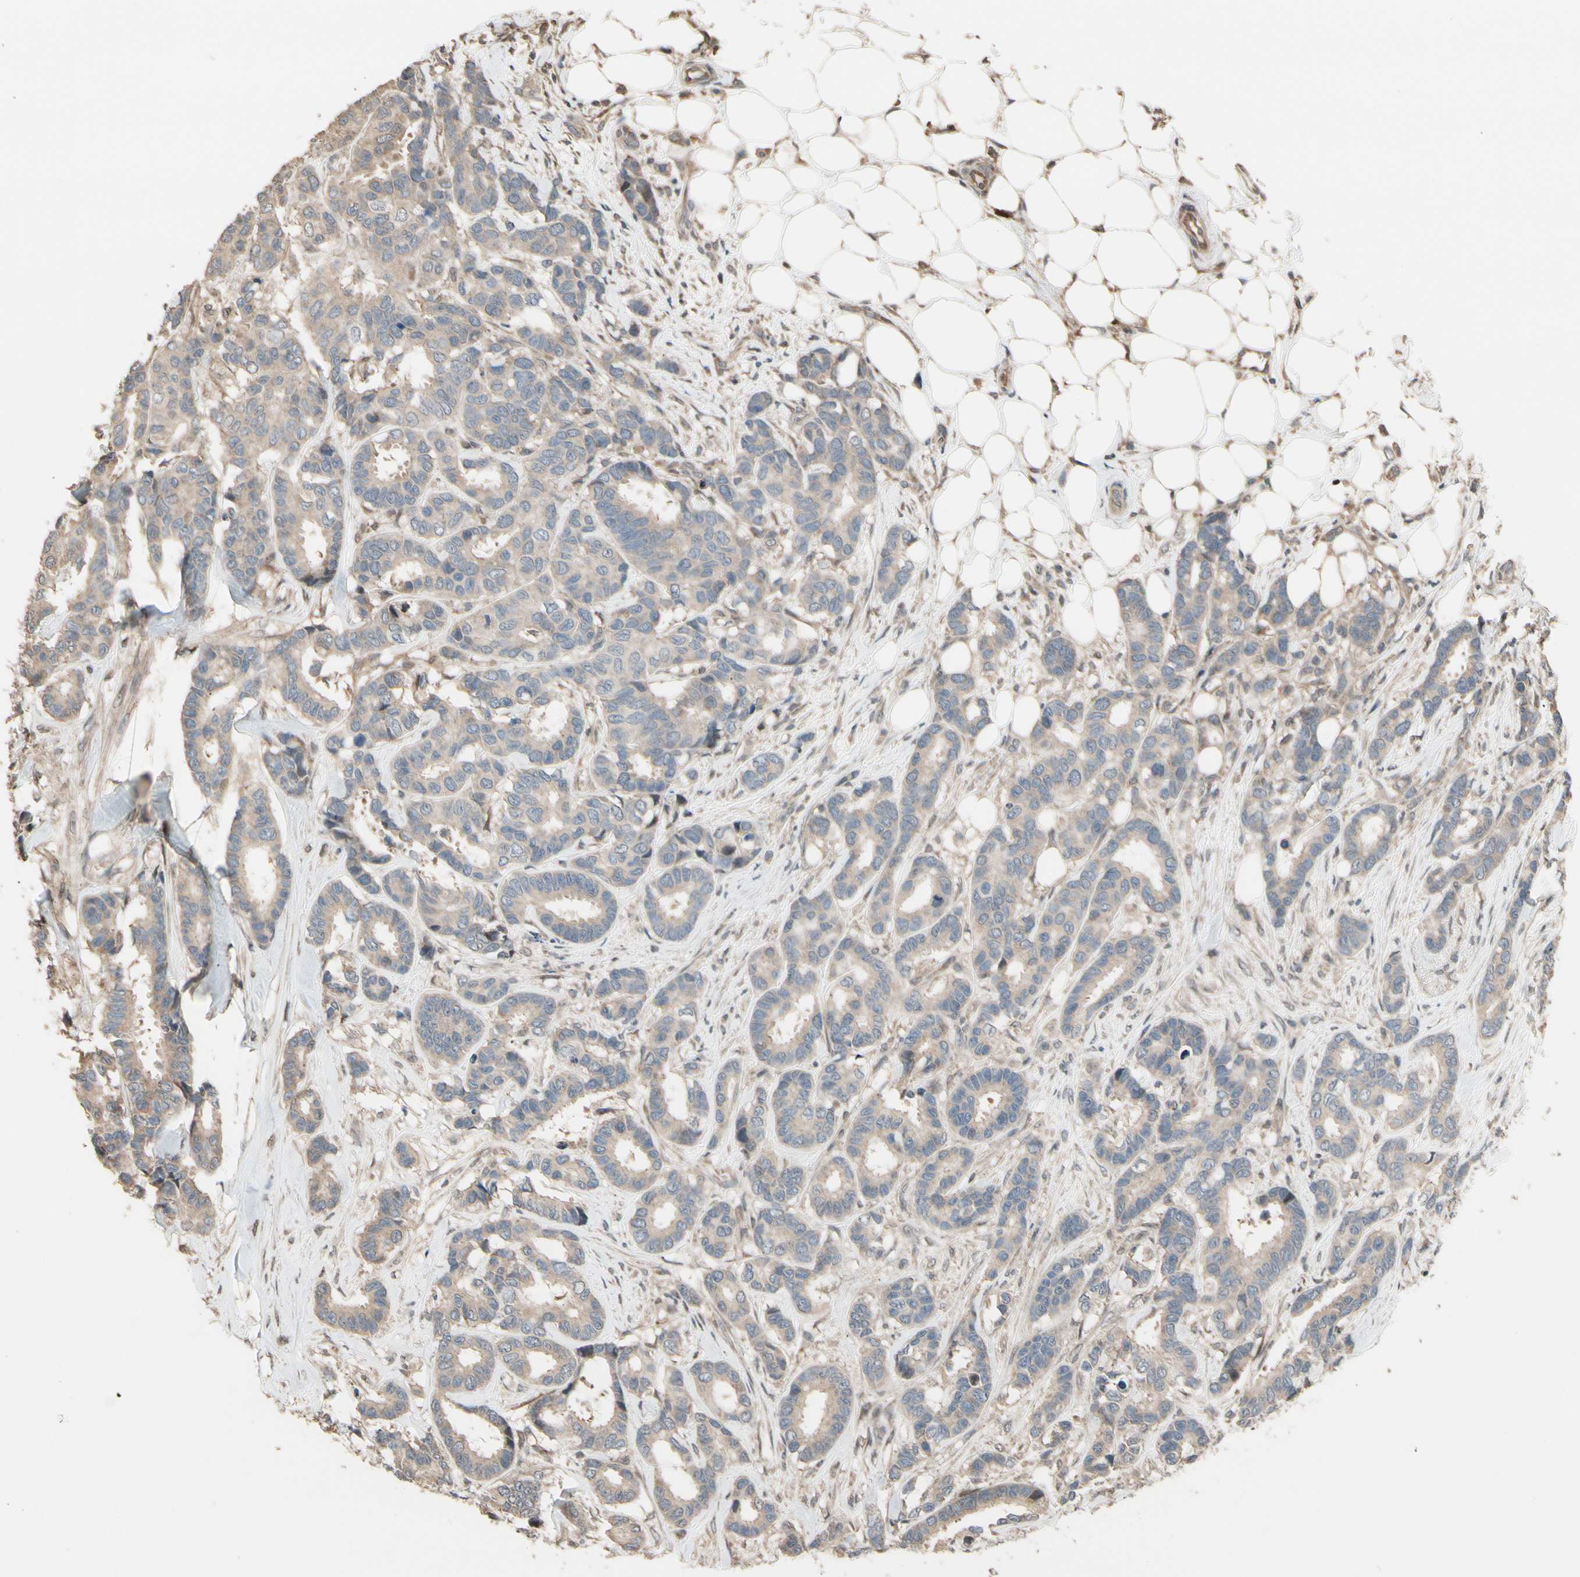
{"staining": {"intensity": "weak", "quantity": ">75%", "location": "cytoplasmic/membranous"}, "tissue": "breast cancer", "cell_type": "Tumor cells", "image_type": "cancer", "snomed": [{"axis": "morphology", "description": "Duct carcinoma"}, {"axis": "topography", "description": "Breast"}], "caption": "Brown immunohistochemical staining in invasive ductal carcinoma (breast) displays weak cytoplasmic/membranous expression in approximately >75% of tumor cells.", "gene": "CSF1R", "patient": {"sex": "female", "age": 87}}